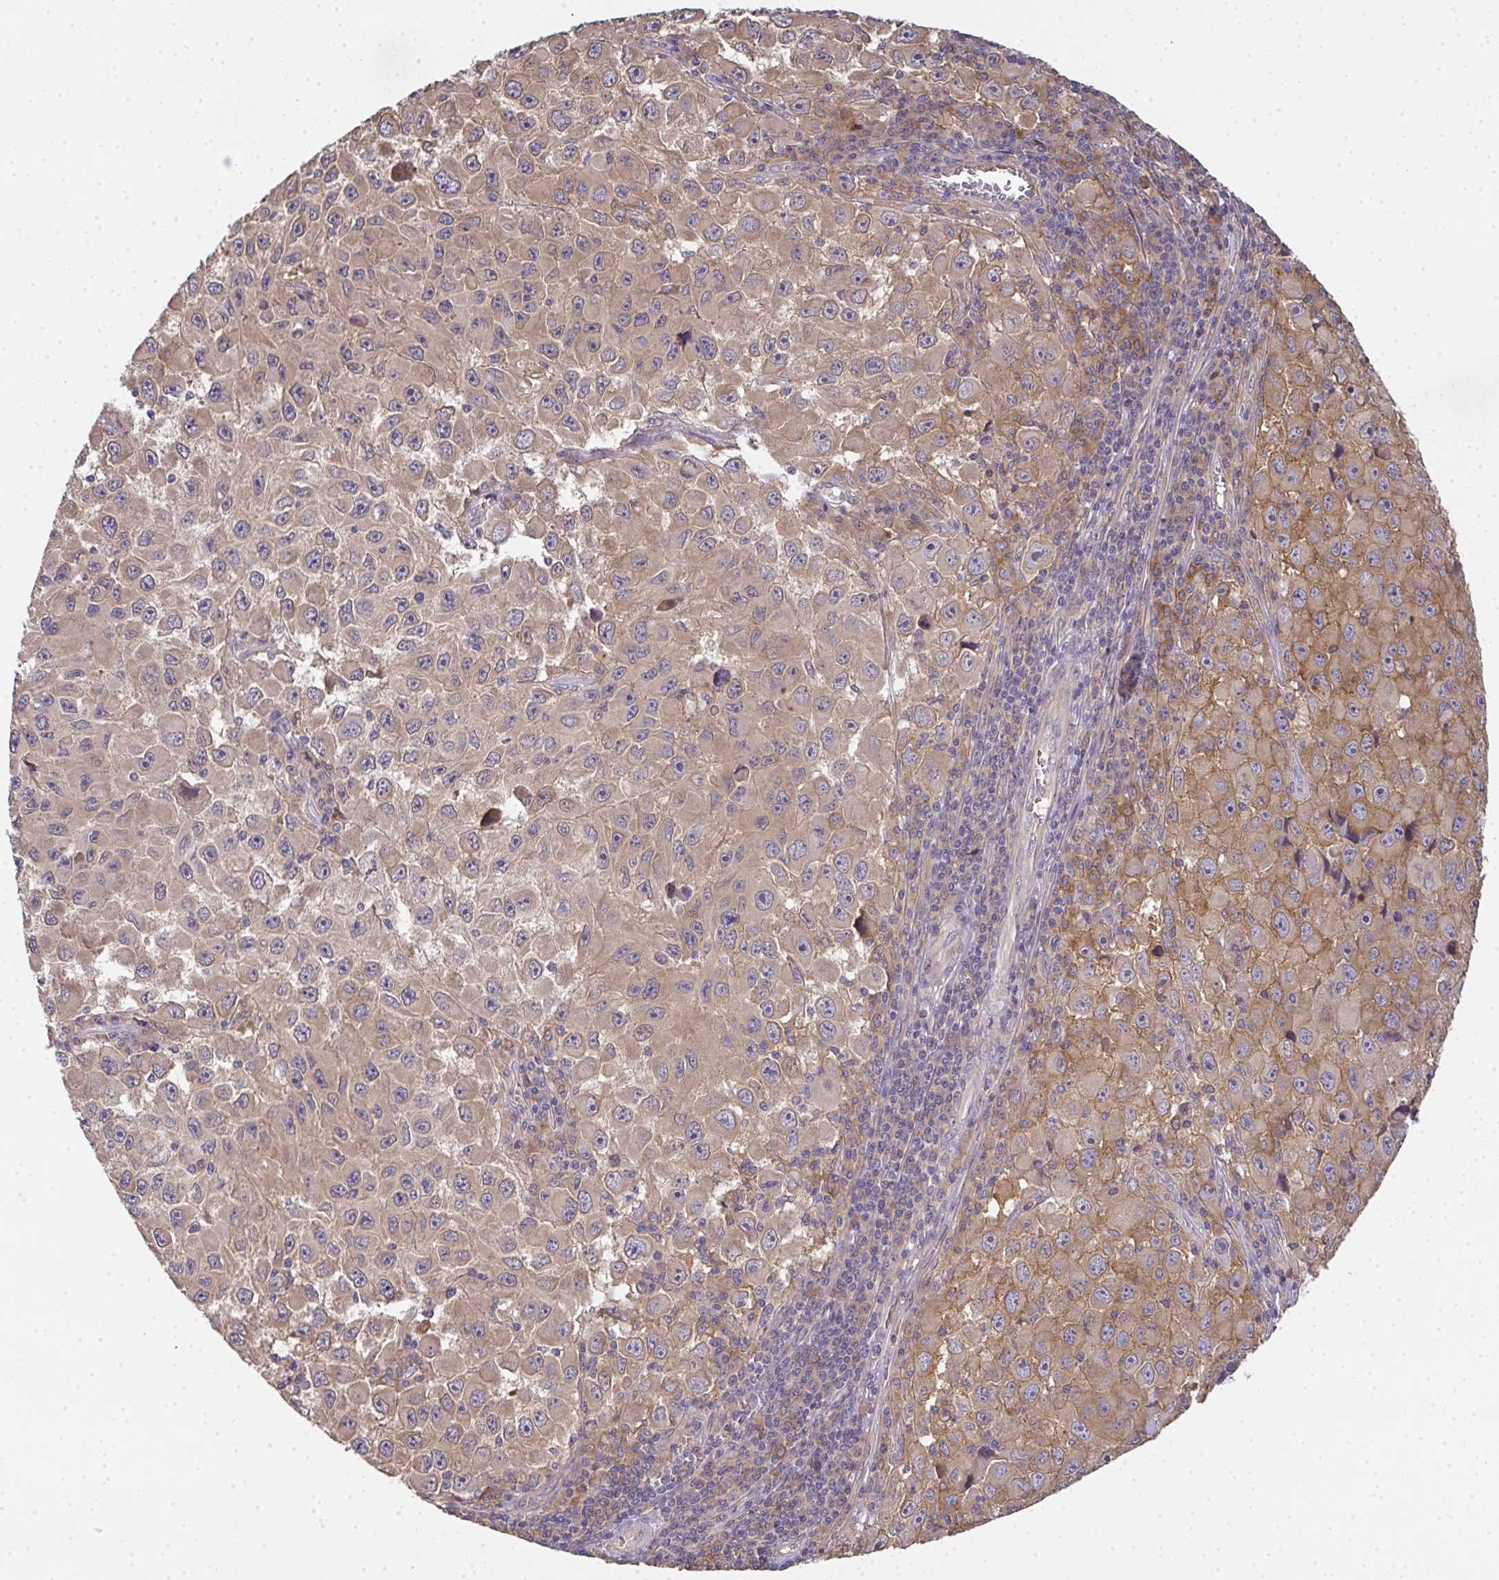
{"staining": {"intensity": "weak", "quantity": ">75%", "location": "cytoplasmic/membranous"}, "tissue": "melanoma", "cell_type": "Tumor cells", "image_type": "cancer", "snomed": [{"axis": "morphology", "description": "Malignant melanoma, Metastatic site"}, {"axis": "topography", "description": "Lymph node"}], "caption": "DAB immunohistochemical staining of human melanoma demonstrates weak cytoplasmic/membranous protein staining in about >75% of tumor cells. The protein is shown in brown color, while the nuclei are stained blue.", "gene": "EEF1AKMT1", "patient": {"sex": "female", "age": 67}}